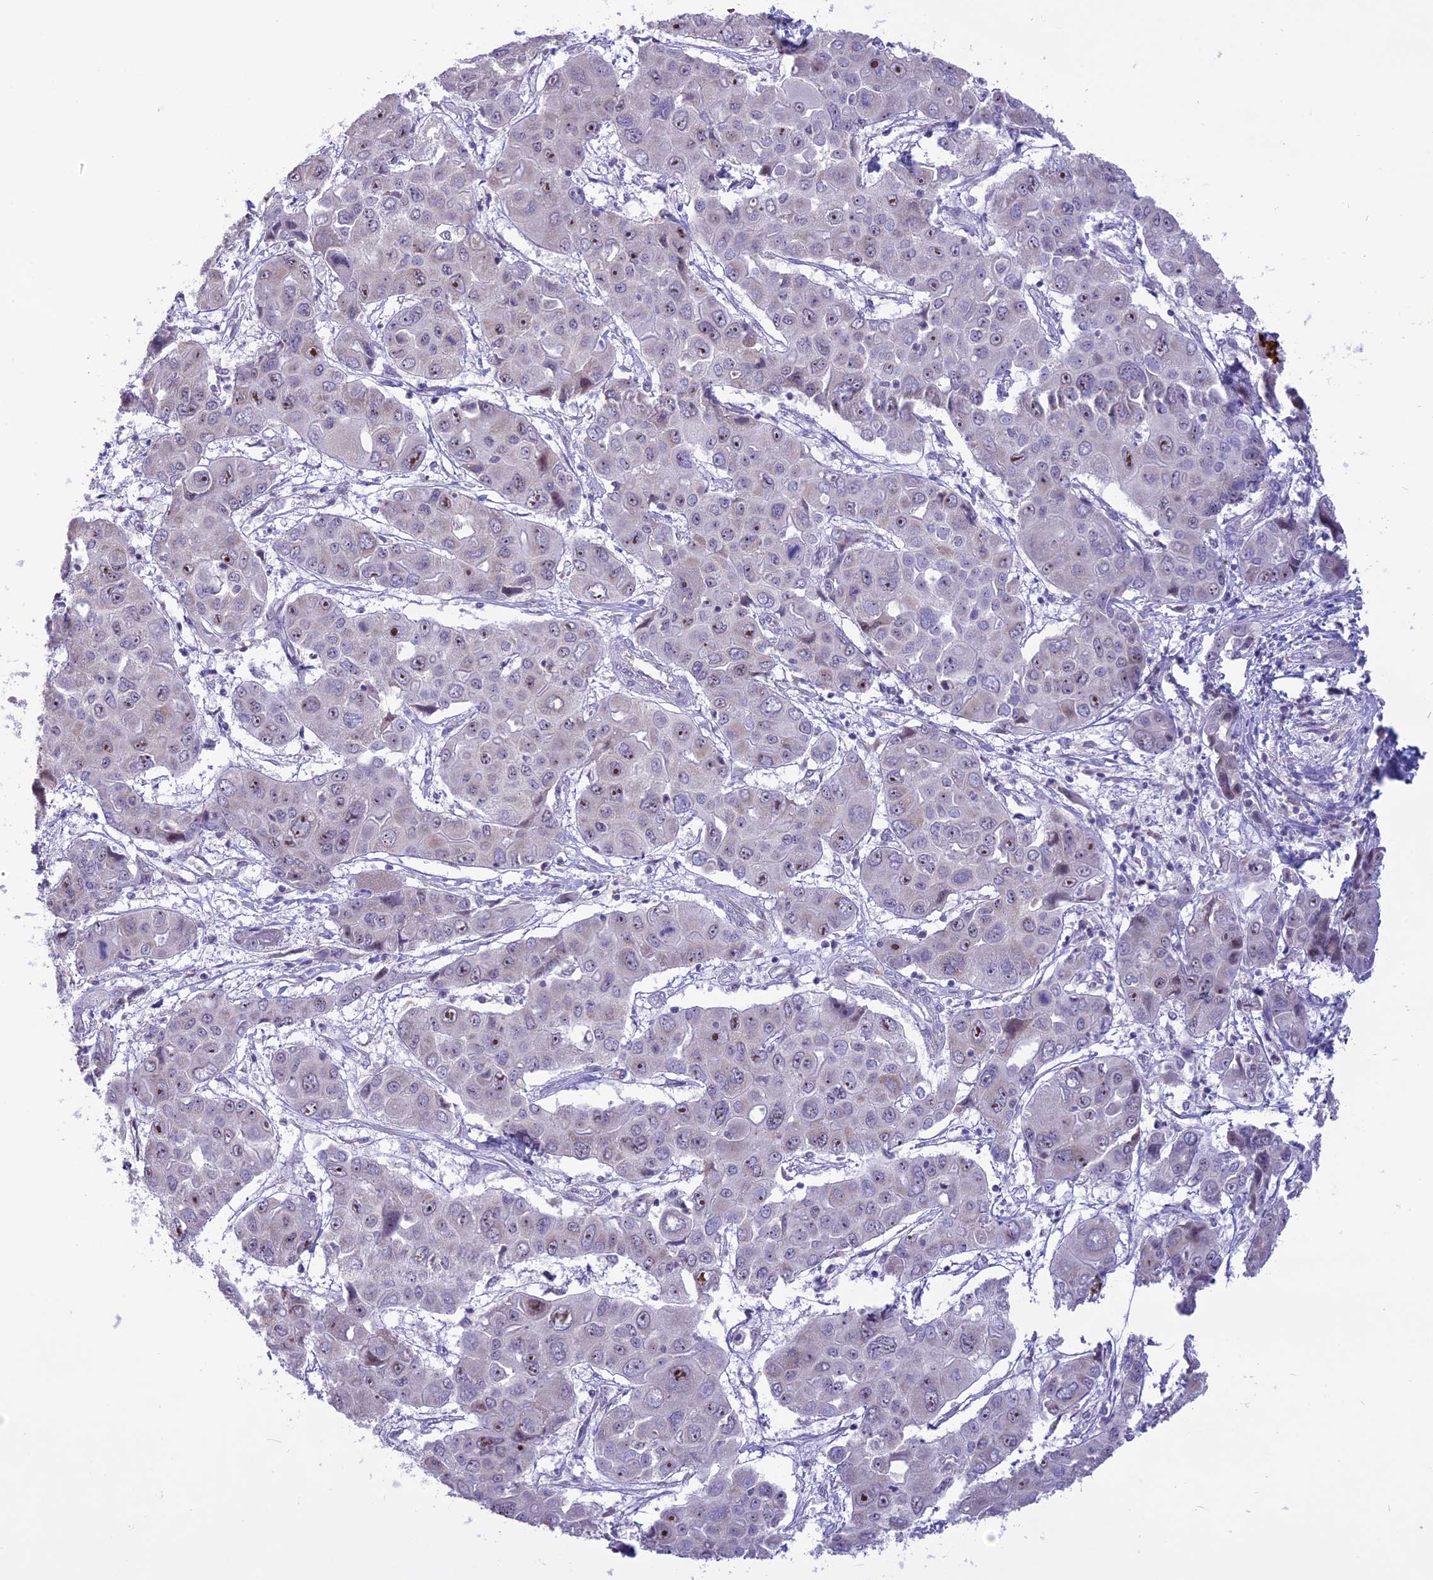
{"staining": {"intensity": "moderate", "quantity": "<25%", "location": "nuclear"}, "tissue": "liver cancer", "cell_type": "Tumor cells", "image_type": "cancer", "snomed": [{"axis": "morphology", "description": "Cholangiocarcinoma"}, {"axis": "topography", "description": "Liver"}], "caption": "Tumor cells reveal low levels of moderate nuclear expression in approximately <25% of cells in liver cancer.", "gene": "CMSS1", "patient": {"sex": "male", "age": 67}}